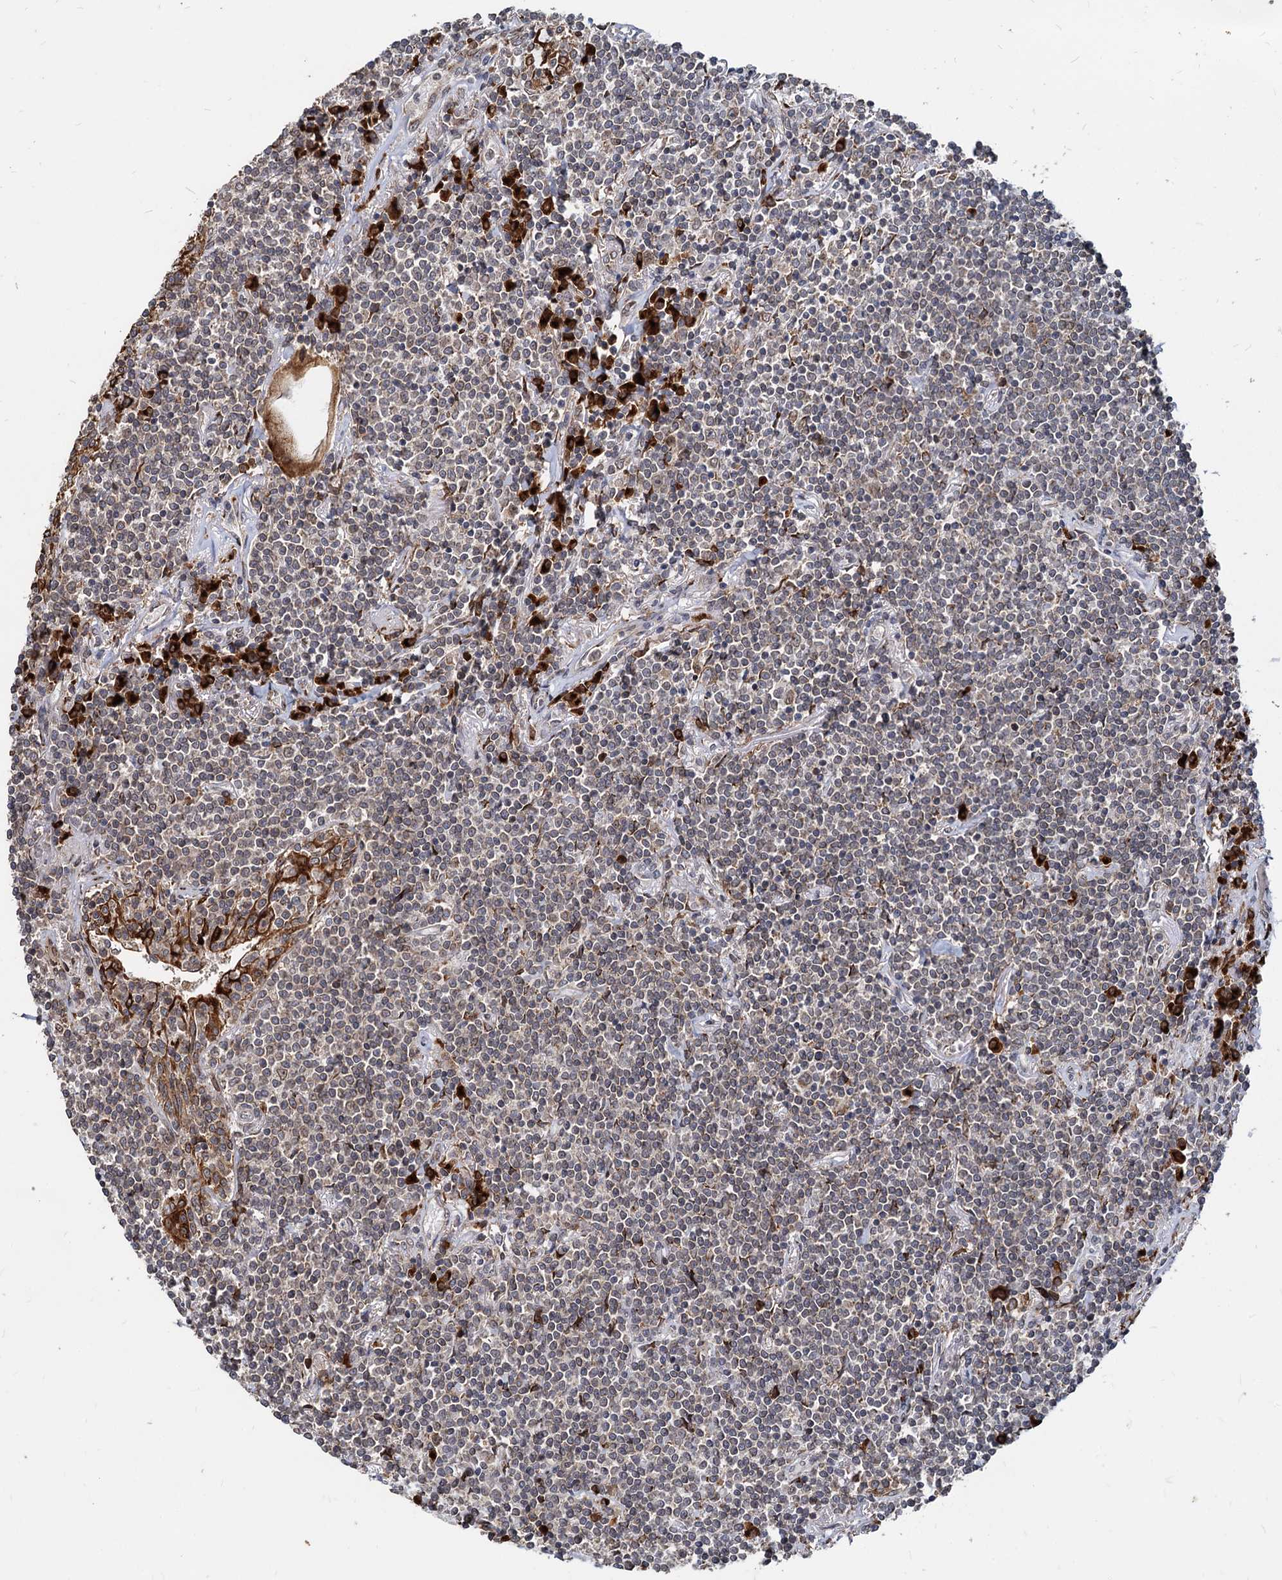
{"staining": {"intensity": "weak", "quantity": "25%-75%", "location": "cytoplasmic/membranous"}, "tissue": "lymphoma", "cell_type": "Tumor cells", "image_type": "cancer", "snomed": [{"axis": "morphology", "description": "Malignant lymphoma, non-Hodgkin's type, Low grade"}, {"axis": "topography", "description": "Lung"}], "caption": "Protein expression analysis of human lymphoma reveals weak cytoplasmic/membranous positivity in about 25%-75% of tumor cells.", "gene": "SAAL1", "patient": {"sex": "female", "age": 71}}